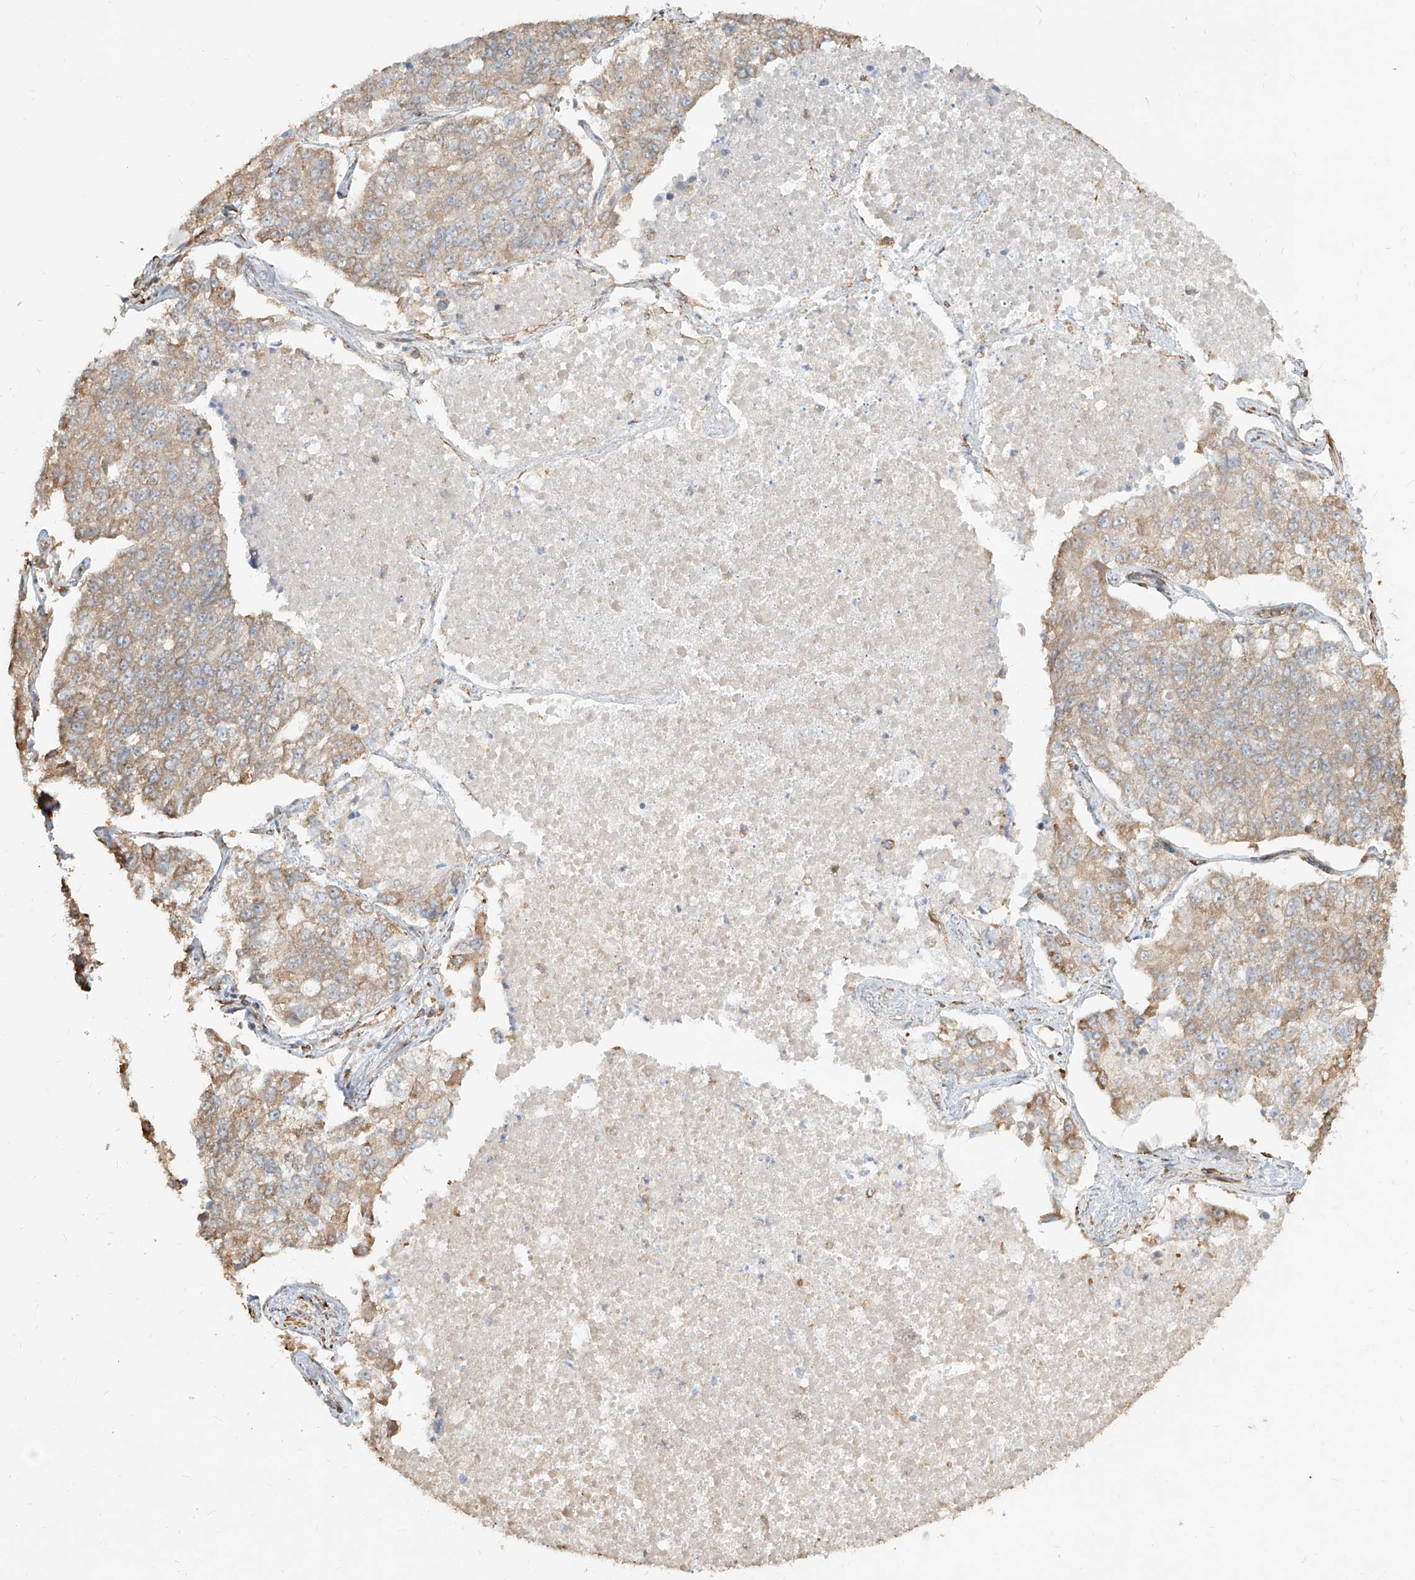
{"staining": {"intensity": "weak", "quantity": "25%-75%", "location": "cytoplasmic/membranous"}, "tissue": "lung cancer", "cell_type": "Tumor cells", "image_type": "cancer", "snomed": [{"axis": "morphology", "description": "Adenocarcinoma, NOS"}, {"axis": "topography", "description": "Lung"}], "caption": "Brown immunohistochemical staining in lung cancer displays weak cytoplasmic/membranous expression in about 25%-75% of tumor cells.", "gene": "UBE2K", "patient": {"sex": "male", "age": 49}}